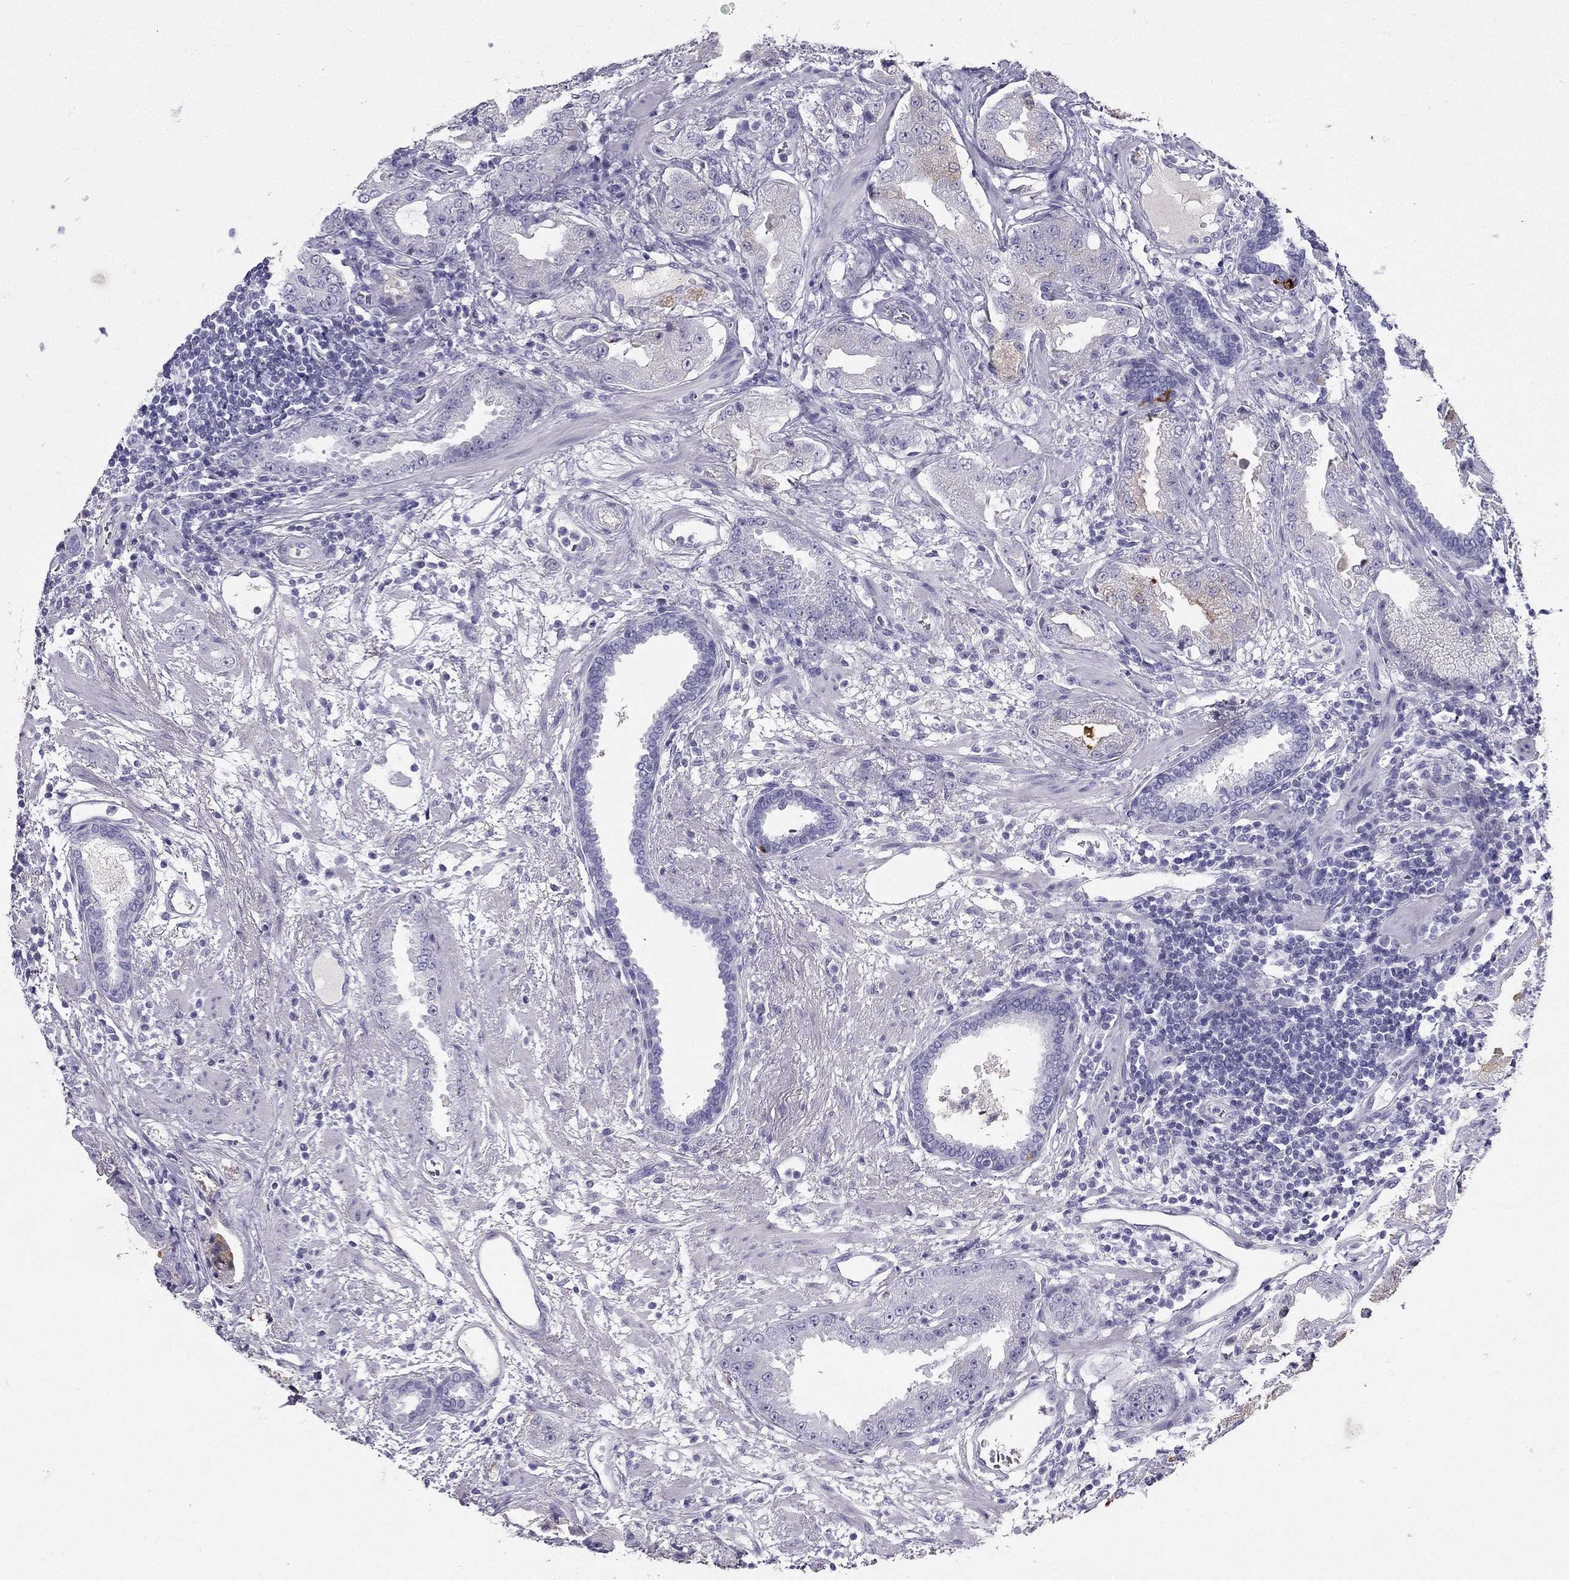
{"staining": {"intensity": "moderate", "quantity": "<25%", "location": "cytoplasmic/membranous"}, "tissue": "prostate cancer", "cell_type": "Tumor cells", "image_type": "cancer", "snomed": [{"axis": "morphology", "description": "Adenocarcinoma, Low grade"}, {"axis": "topography", "description": "Prostate"}], "caption": "Brown immunohistochemical staining in human prostate cancer reveals moderate cytoplasmic/membranous positivity in approximately <25% of tumor cells.", "gene": "TFF3", "patient": {"sex": "male", "age": 62}}